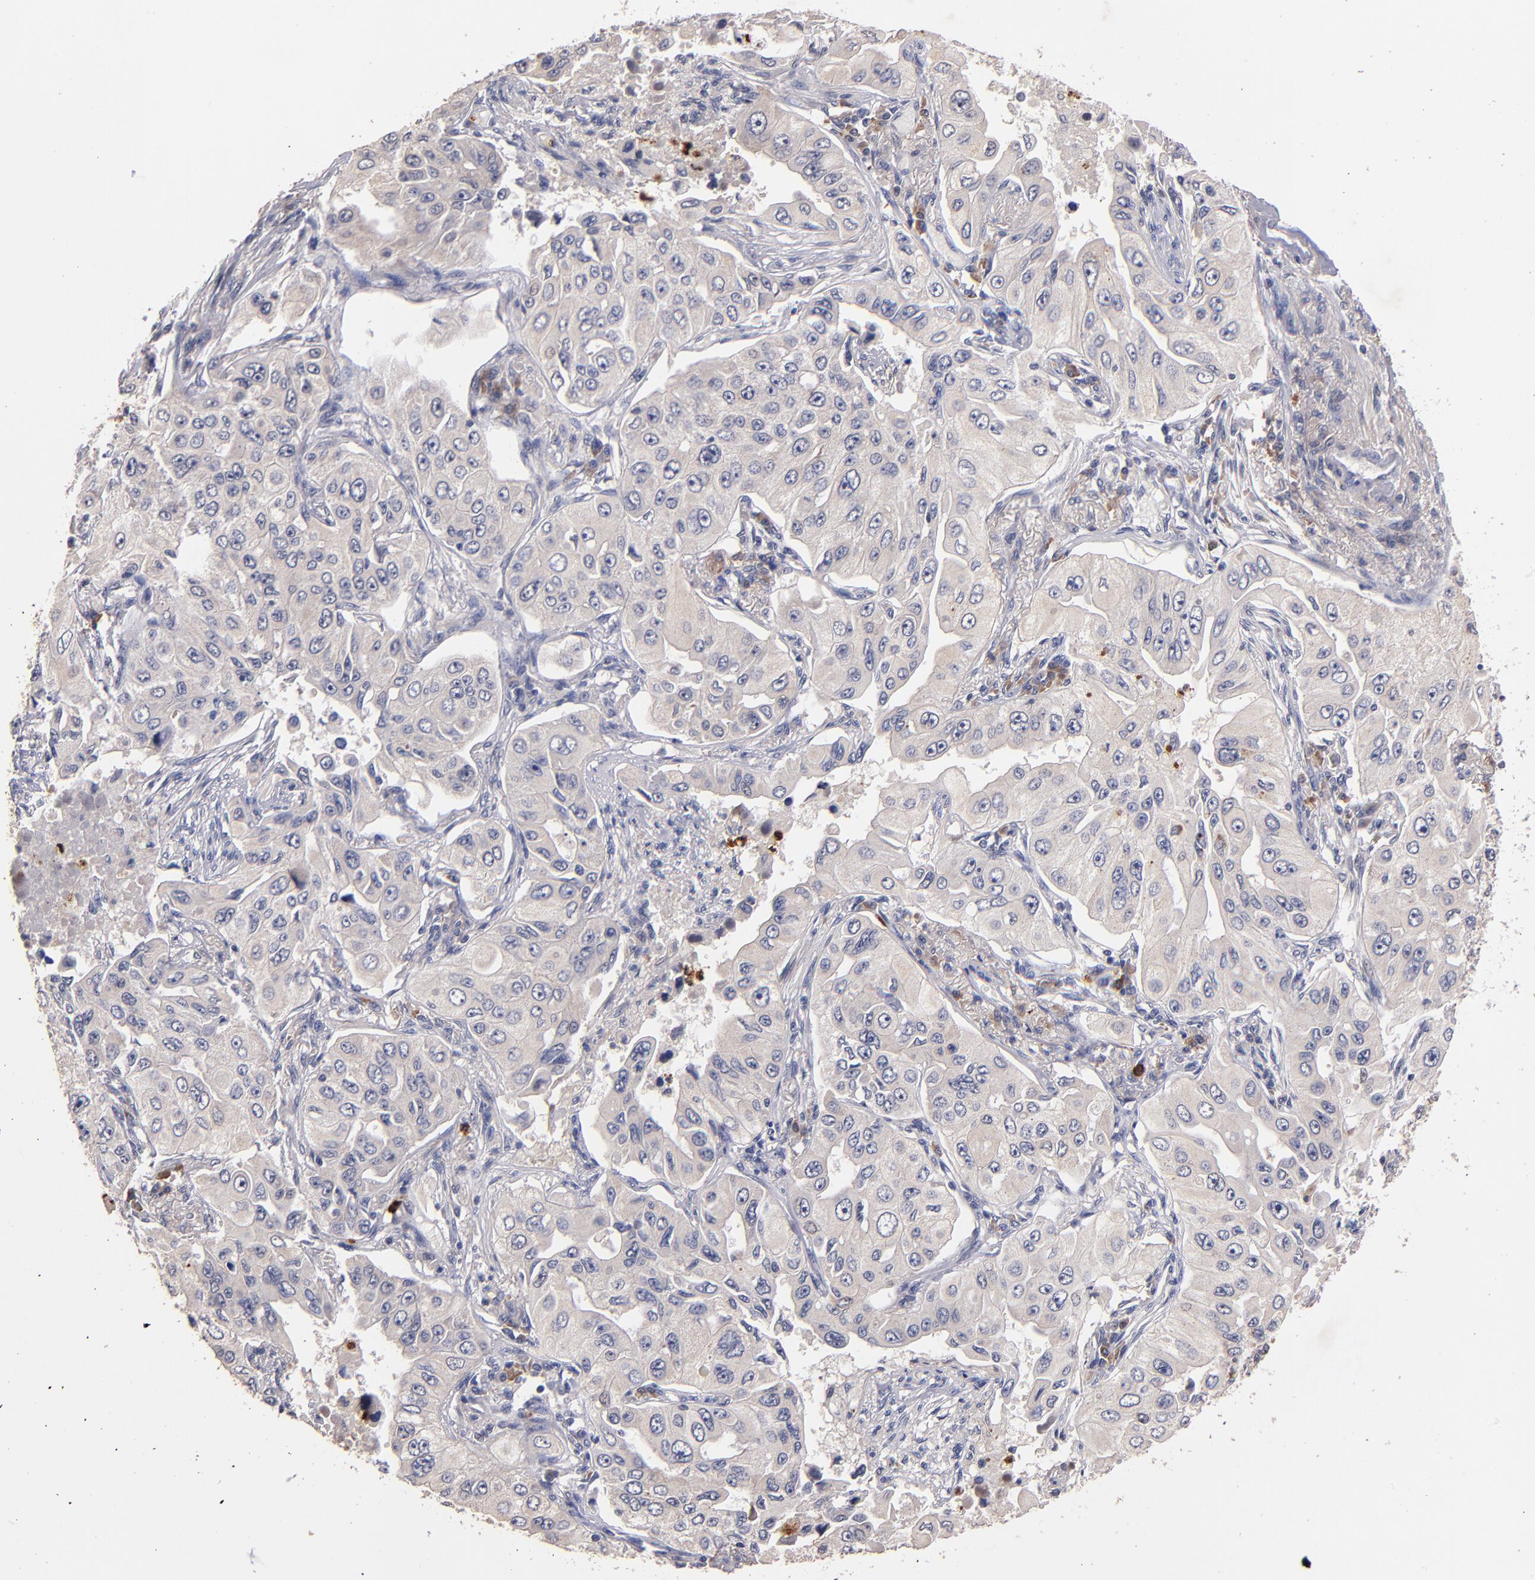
{"staining": {"intensity": "negative", "quantity": "none", "location": "none"}, "tissue": "lung cancer", "cell_type": "Tumor cells", "image_type": "cancer", "snomed": [{"axis": "morphology", "description": "Adenocarcinoma, NOS"}, {"axis": "topography", "description": "Lung"}], "caption": "High power microscopy photomicrograph of an IHC micrograph of adenocarcinoma (lung), revealing no significant staining in tumor cells. (Brightfield microscopy of DAB immunohistochemistry at high magnification).", "gene": "TTLL12", "patient": {"sex": "male", "age": 84}}